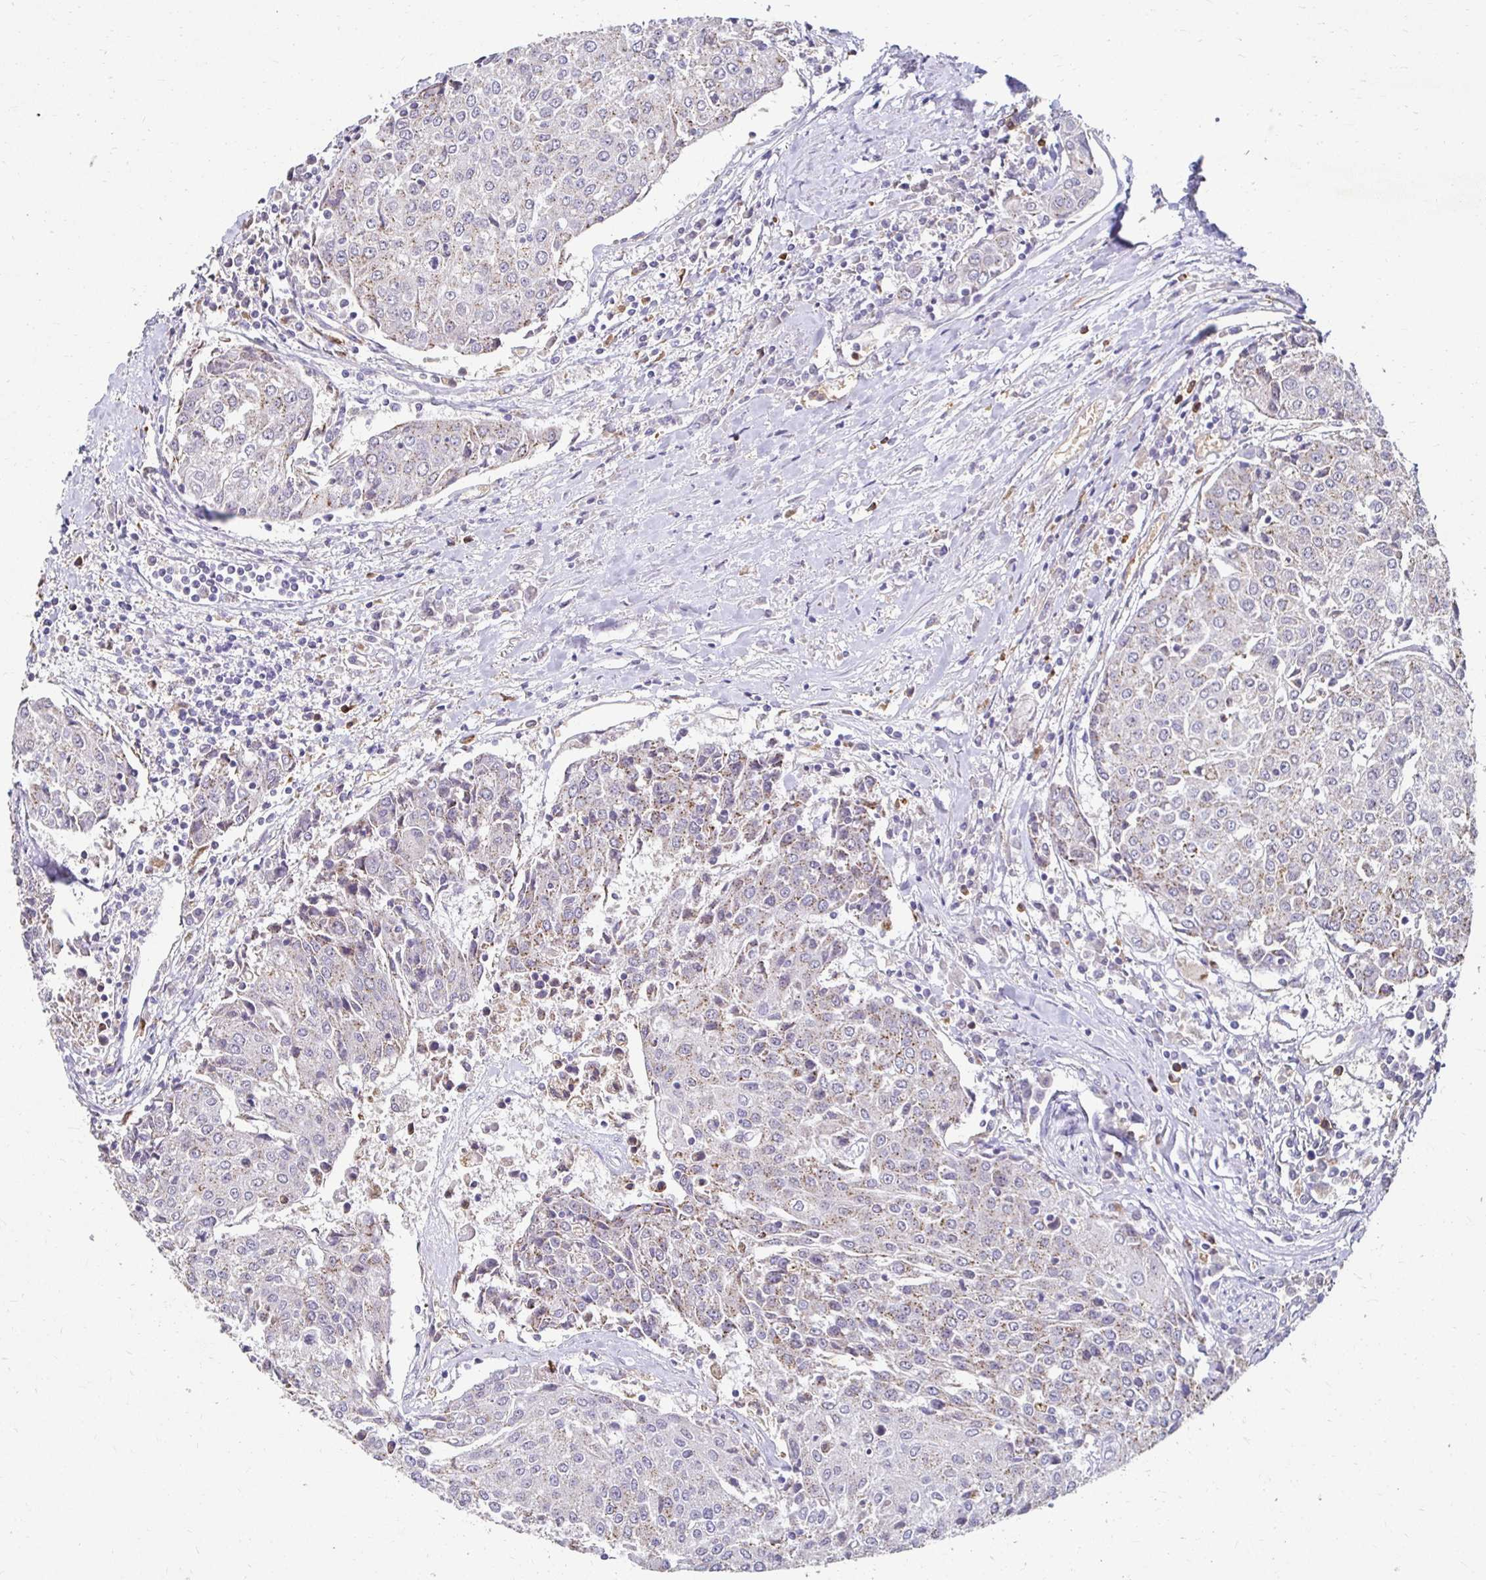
{"staining": {"intensity": "weak", "quantity": "<25%", "location": "cytoplasmic/membranous"}, "tissue": "urothelial cancer", "cell_type": "Tumor cells", "image_type": "cancer", "snomed": [{"axis": "morphology", "description": "Urothelial carcinoma, High grade"}, {"axis": "topography", "description": "Urinary bladder"}], "caption": "Immunohistochemistry photomicrograph of neoplastic tissue: urothelial carcinoma (high-grade) stained with DAB exhibits no significant protein expression in tumor cells.", "gene": "GK2", "patient": {"sex": "female", "age": 85}}